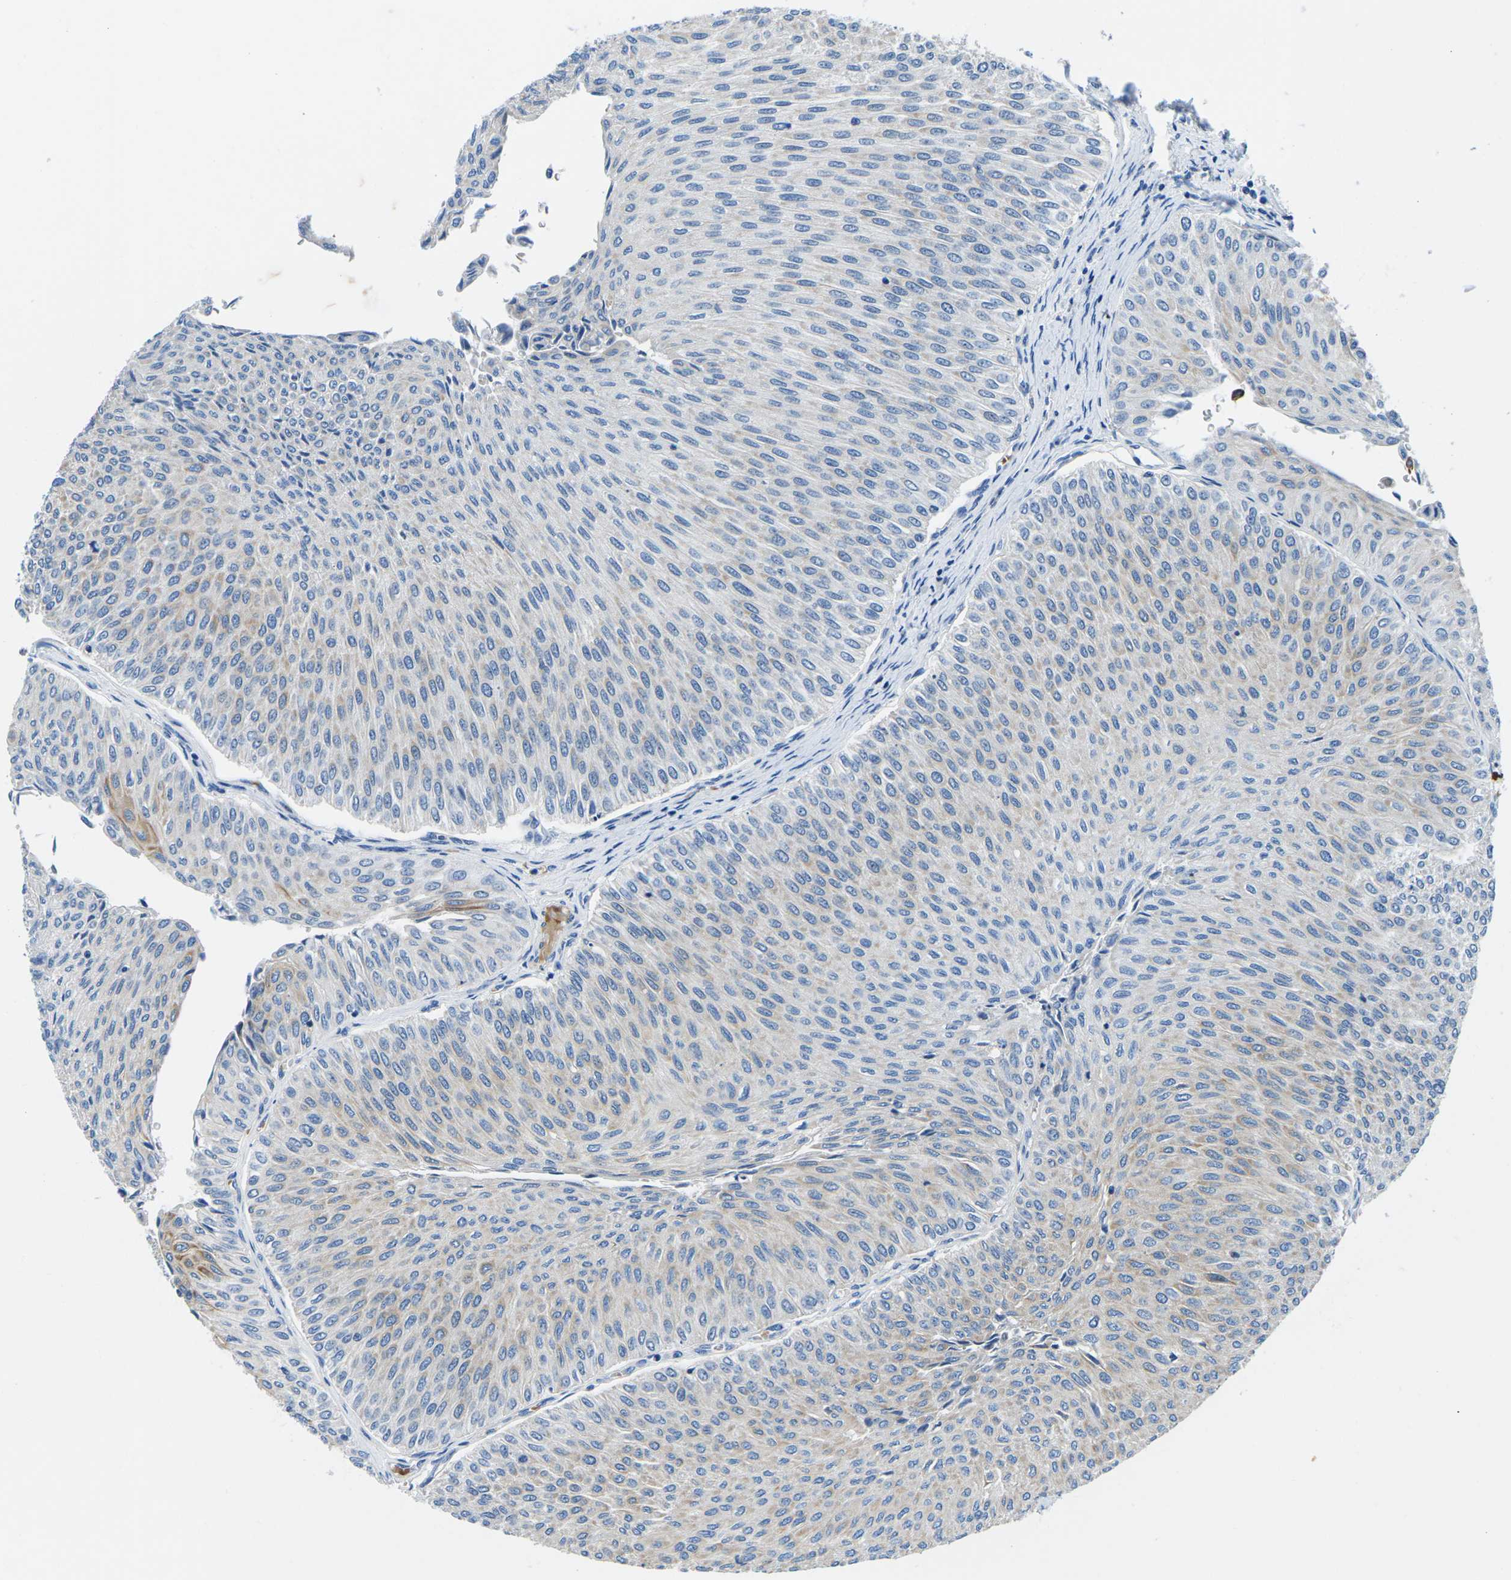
{"staining": {"intensity": "weak", "quantity": "<25%", "location": "cytoplasmic/membranous"}, "tissue": "urothelial cancer", "cell_type": "Tumor cells", "image_type": "cancer", "snomed": [{"axis": "morphology", "description": "Urothelial carcinoma, Low grade"}, {"axis": "topography", "description": "Urinary bladder"}], "caption": "DAB (3,3'-diaminobenzidine) immunohistochemical staining of human low-grade urothelial carcinoma demonstrates no significant expression in tumor cells.", "gene": "TM6SF1", "patient": {"sex": "male", "age": 78}}